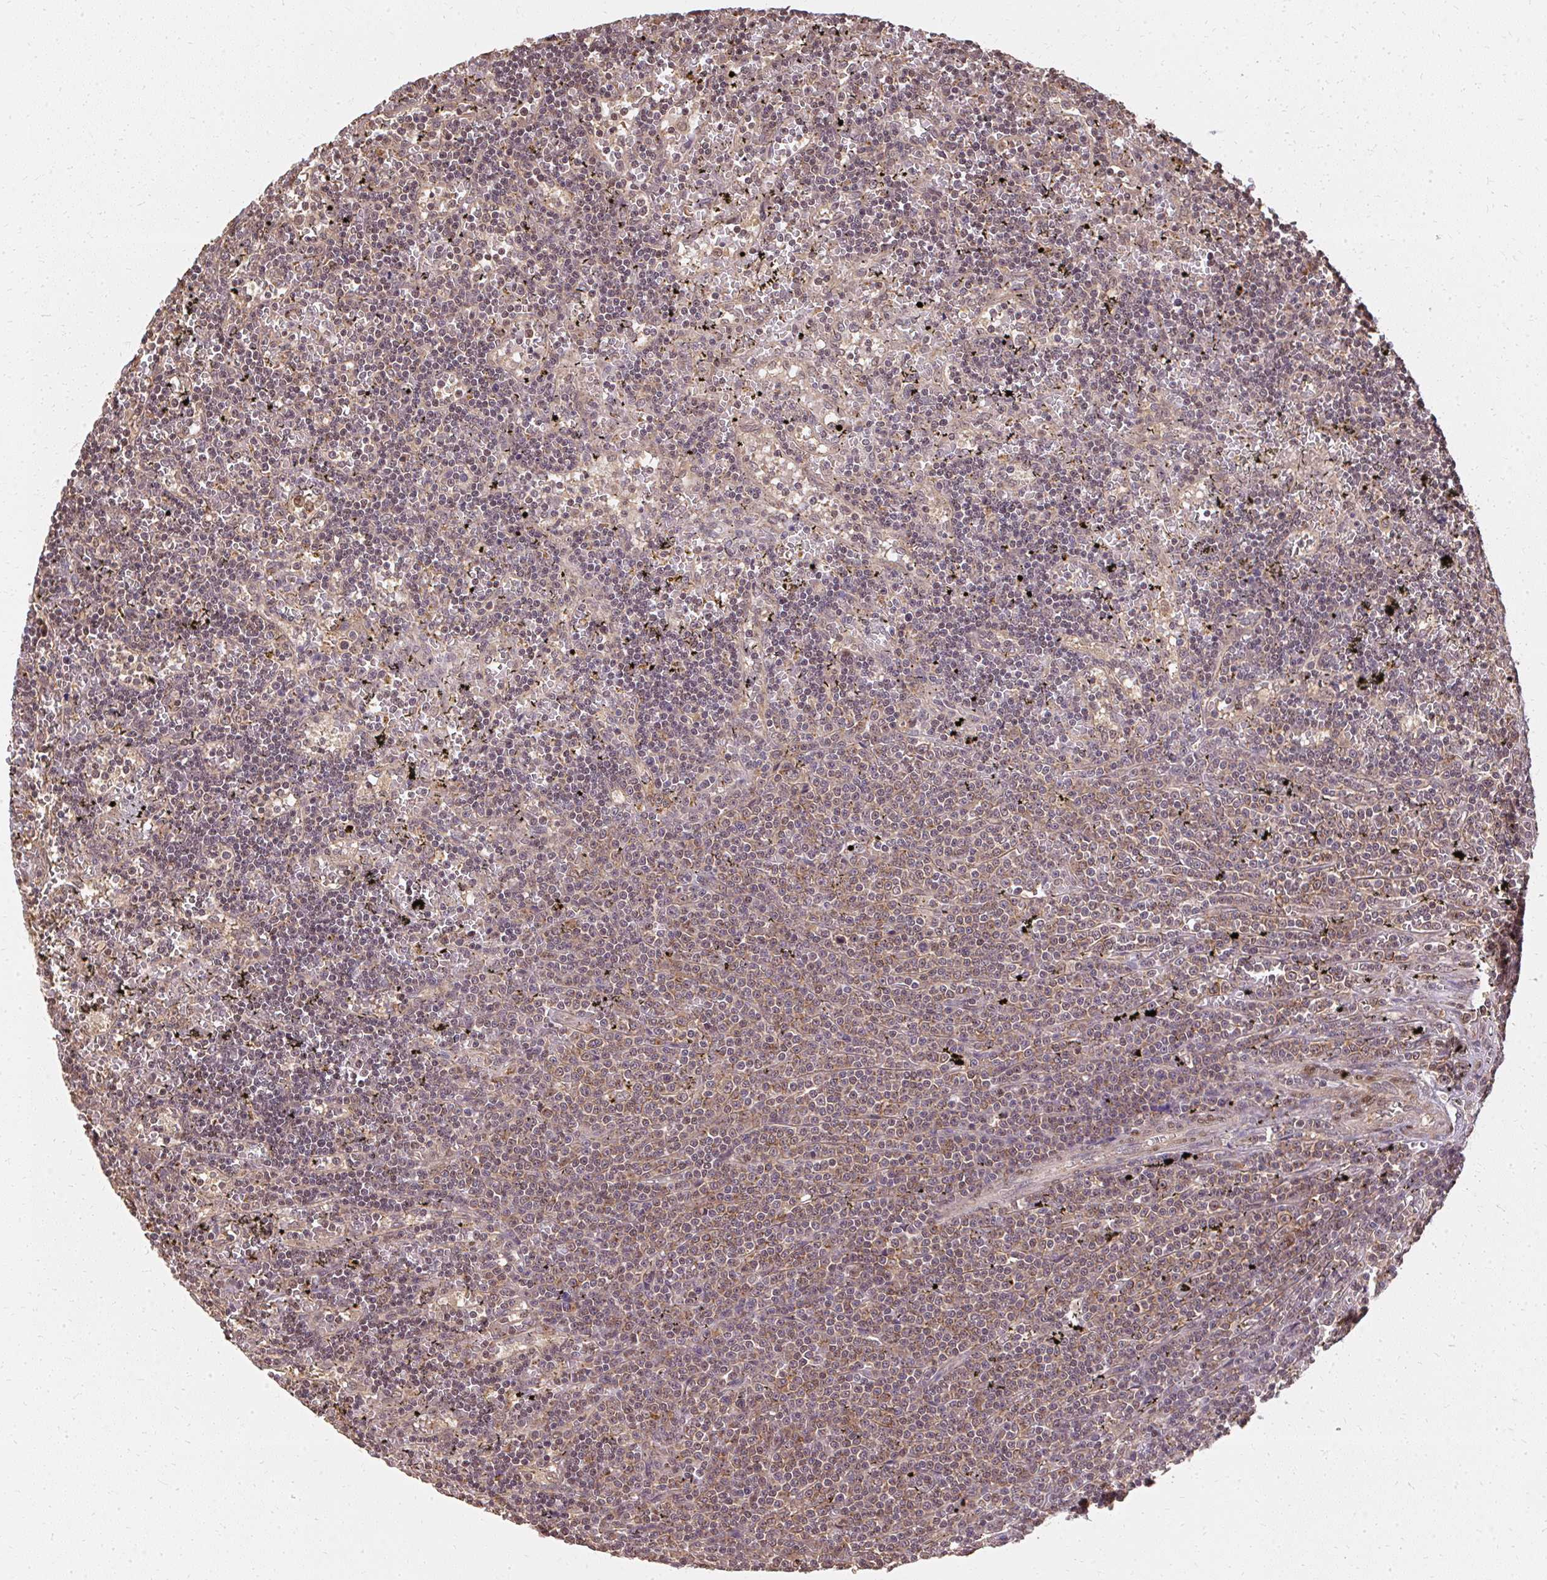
{"staining": {"intensity": "weak", "quantity": "<25%", "location": "cytoplasmic/membranous"}, "tissue": "lymphoma", "cell_type": "Tumor cells", "image_type": "cancer", "snomed": [{"axis": "morphology", "description": "Malignant lymphoma, non-Hodgkin's type, Low grade"}, {"axis": "topography", "description": "Spleen"}], "caption": "Low-grade malignant lymphoma, non-Hodgkin's type stained for a protein using immunohistochemistry (IHC) exhibits no positivity tumor cells.", "gene": "LARS2", "patient": {"sex": "male", "age": 60}}